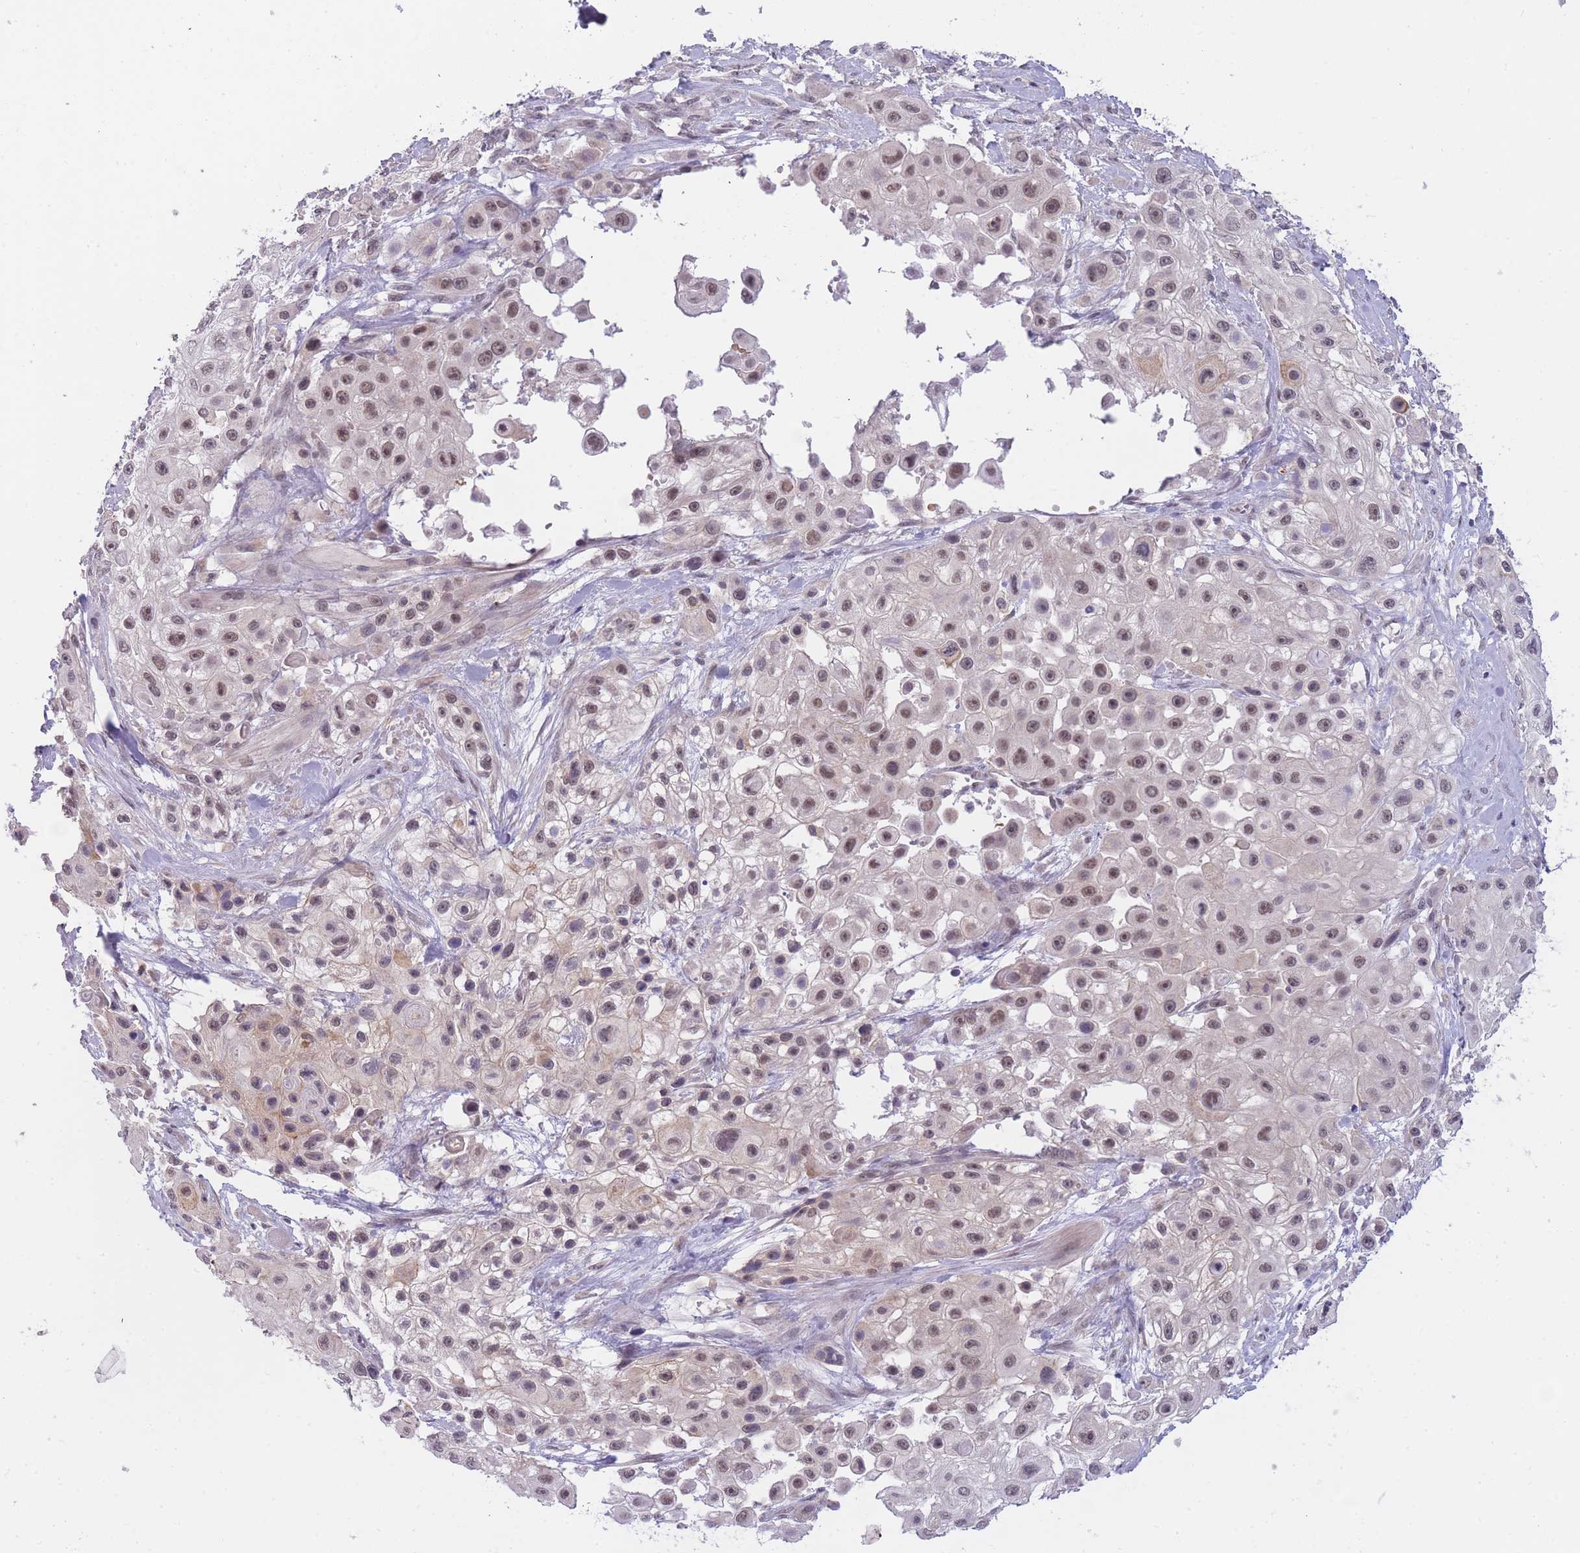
{"staining": {"intensity": "moderate", "quantity": ">75%", "location": "nuclear"}, "tissue": "skin cancer", "cell_type": "Tumor cells", "image_type": "cancer", "snomed": [{"axis": "morphology", "description": "Squamous cell carcinoma, NOS"}, {"axis": "topography", "description": "Skin"}], "caption": "This is an image of IHC staining of skin cancer (squamous cell carcinoma), which shows moderate positivity in the nuclear of tumor cells.", "gene": "GOLGA6L25", "patient": {"sex": "male", "age": 67}}